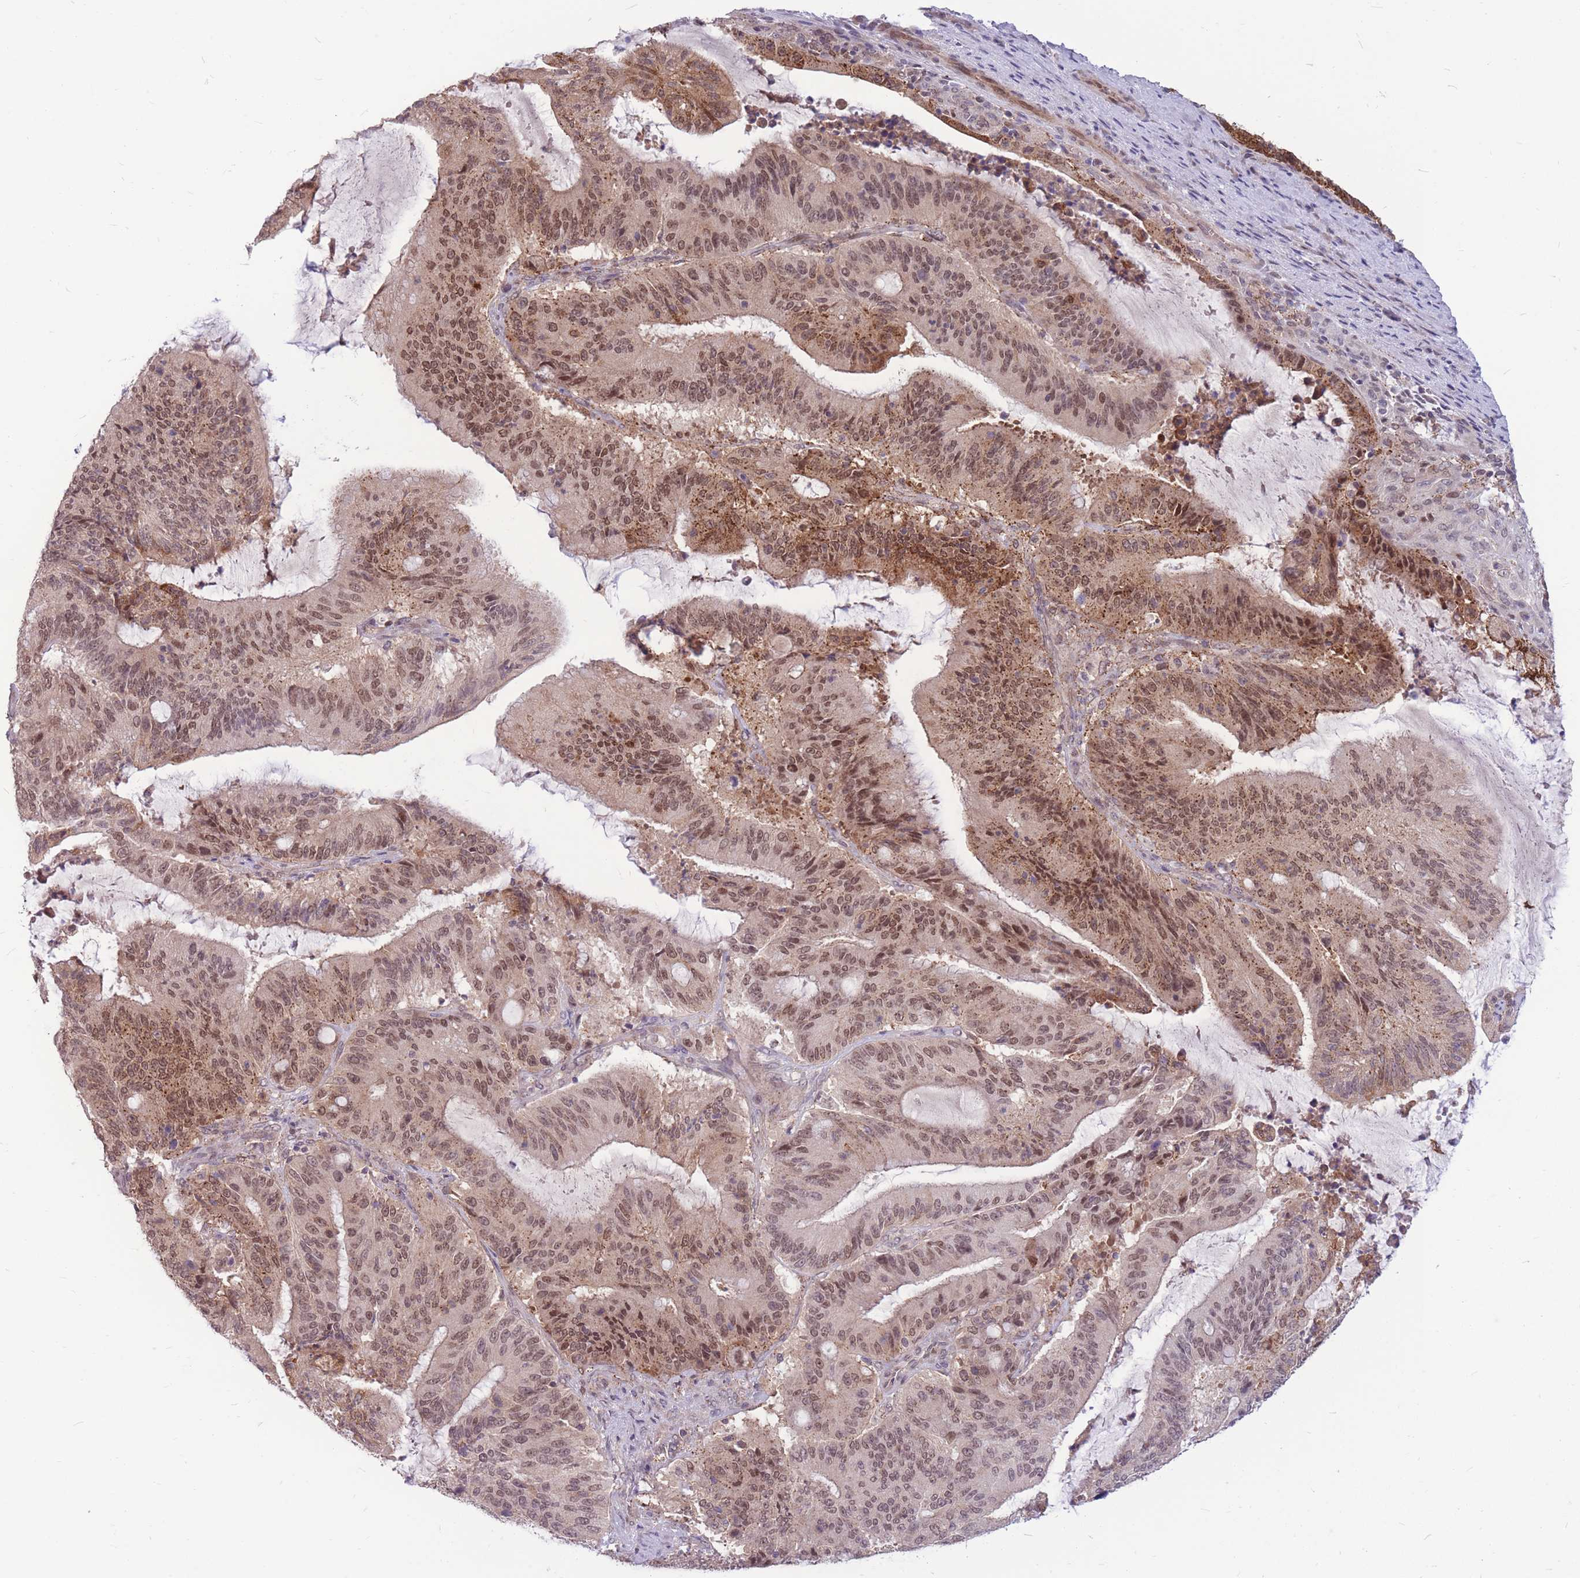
{"staining": {"intensity": "moderate", "quantity": ">75%", "location": "cytoplasmic/membranous,nuclear"}, "tissue": "liver cancer", "cell_type": "Tumor cells", "image_type": "cancer", "snomed": [{"axis": "morphology", "description": "Normal tissue, NOS"}, {"axis": "morphology", "description": "Cholangiocarcinoma"}, {"axis": "topography", "description": "Liver"}, {"axis": "topography", "description": "Peripheral nerve tissue"}], "caption": "Immunohistochemical staining of human liver cancer displays medium levels of moderate cytoplasmic/membranous and nuclear protein expression in about >75% of tumor cells. The staining was performed using DAB (3,3'-diaminobenzidine) to visualize the protein expression in brown, while the nuclei were stained in blue with hematoxylin (Magnification: 20x).", "gene": "TCF20", "patient": {"sex": "female", "age": 73}}